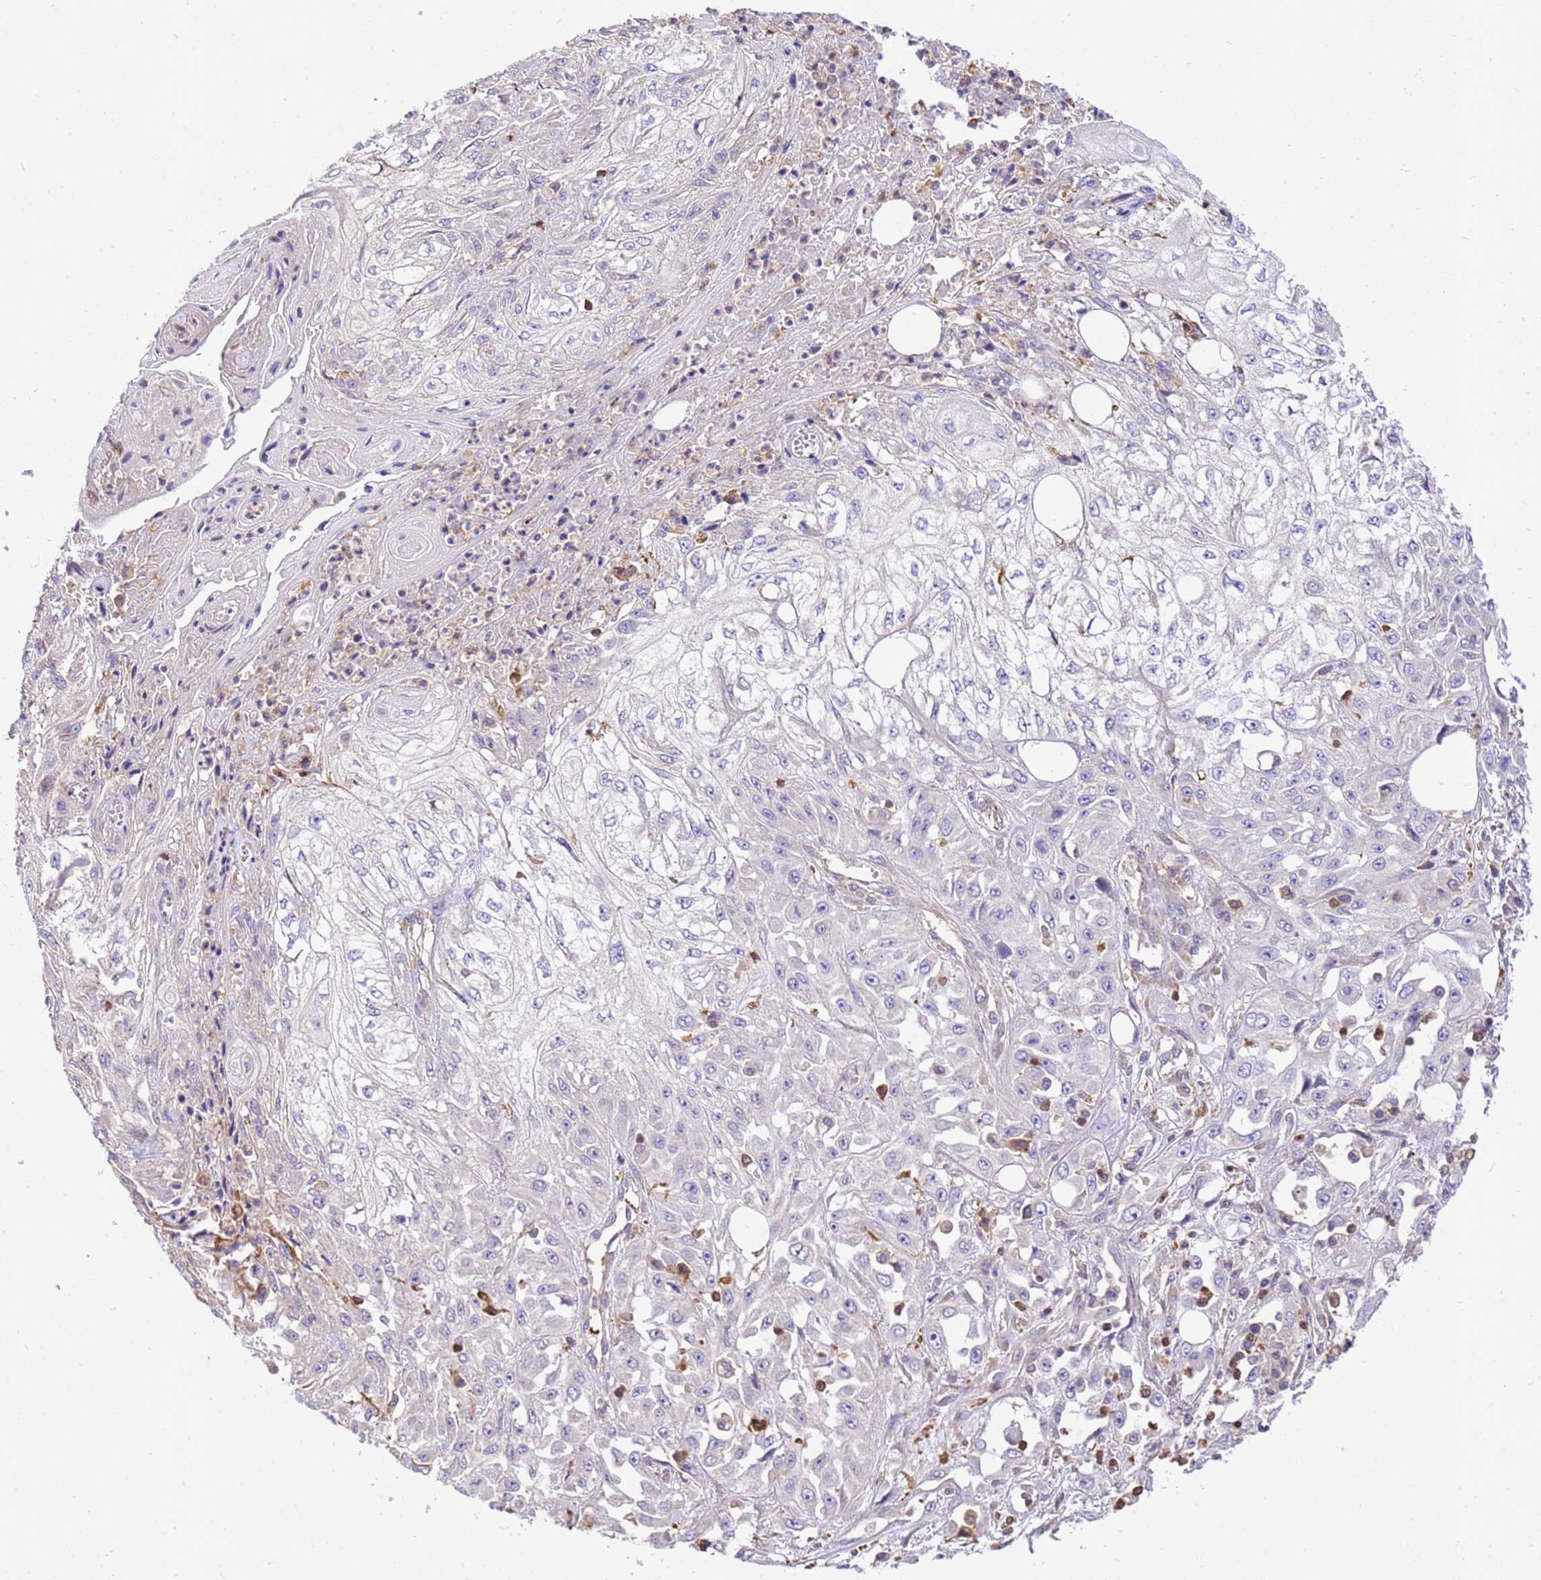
{"staining": {"intensity": "negative", "quantity": "none", "location": "none"}, "tissue": "skin cancer", "cell_type": "Tumor cells", "image_type": "cancer", "snomed": [{"axis": "morphology", "description": "Squamous cell carcinoma, NOS"}, {"axis": "morphology", "description": "Squamous cell carcinoma, metastatic, NOS"}, {"axis": "topography", "description": "Skin"}, {"axis": "topography", "description": "Lymph node"}], "caption": "Immunohistochemistry of human skin metastatic squamous cell carcinoma reveals no expression in tumor cells. The staining is performed using DAB brown chromogen with nuclei counter-stained in using hematoxylin.", "gene": "WDR64", "patient": {"sex": "male", "age": 75}}